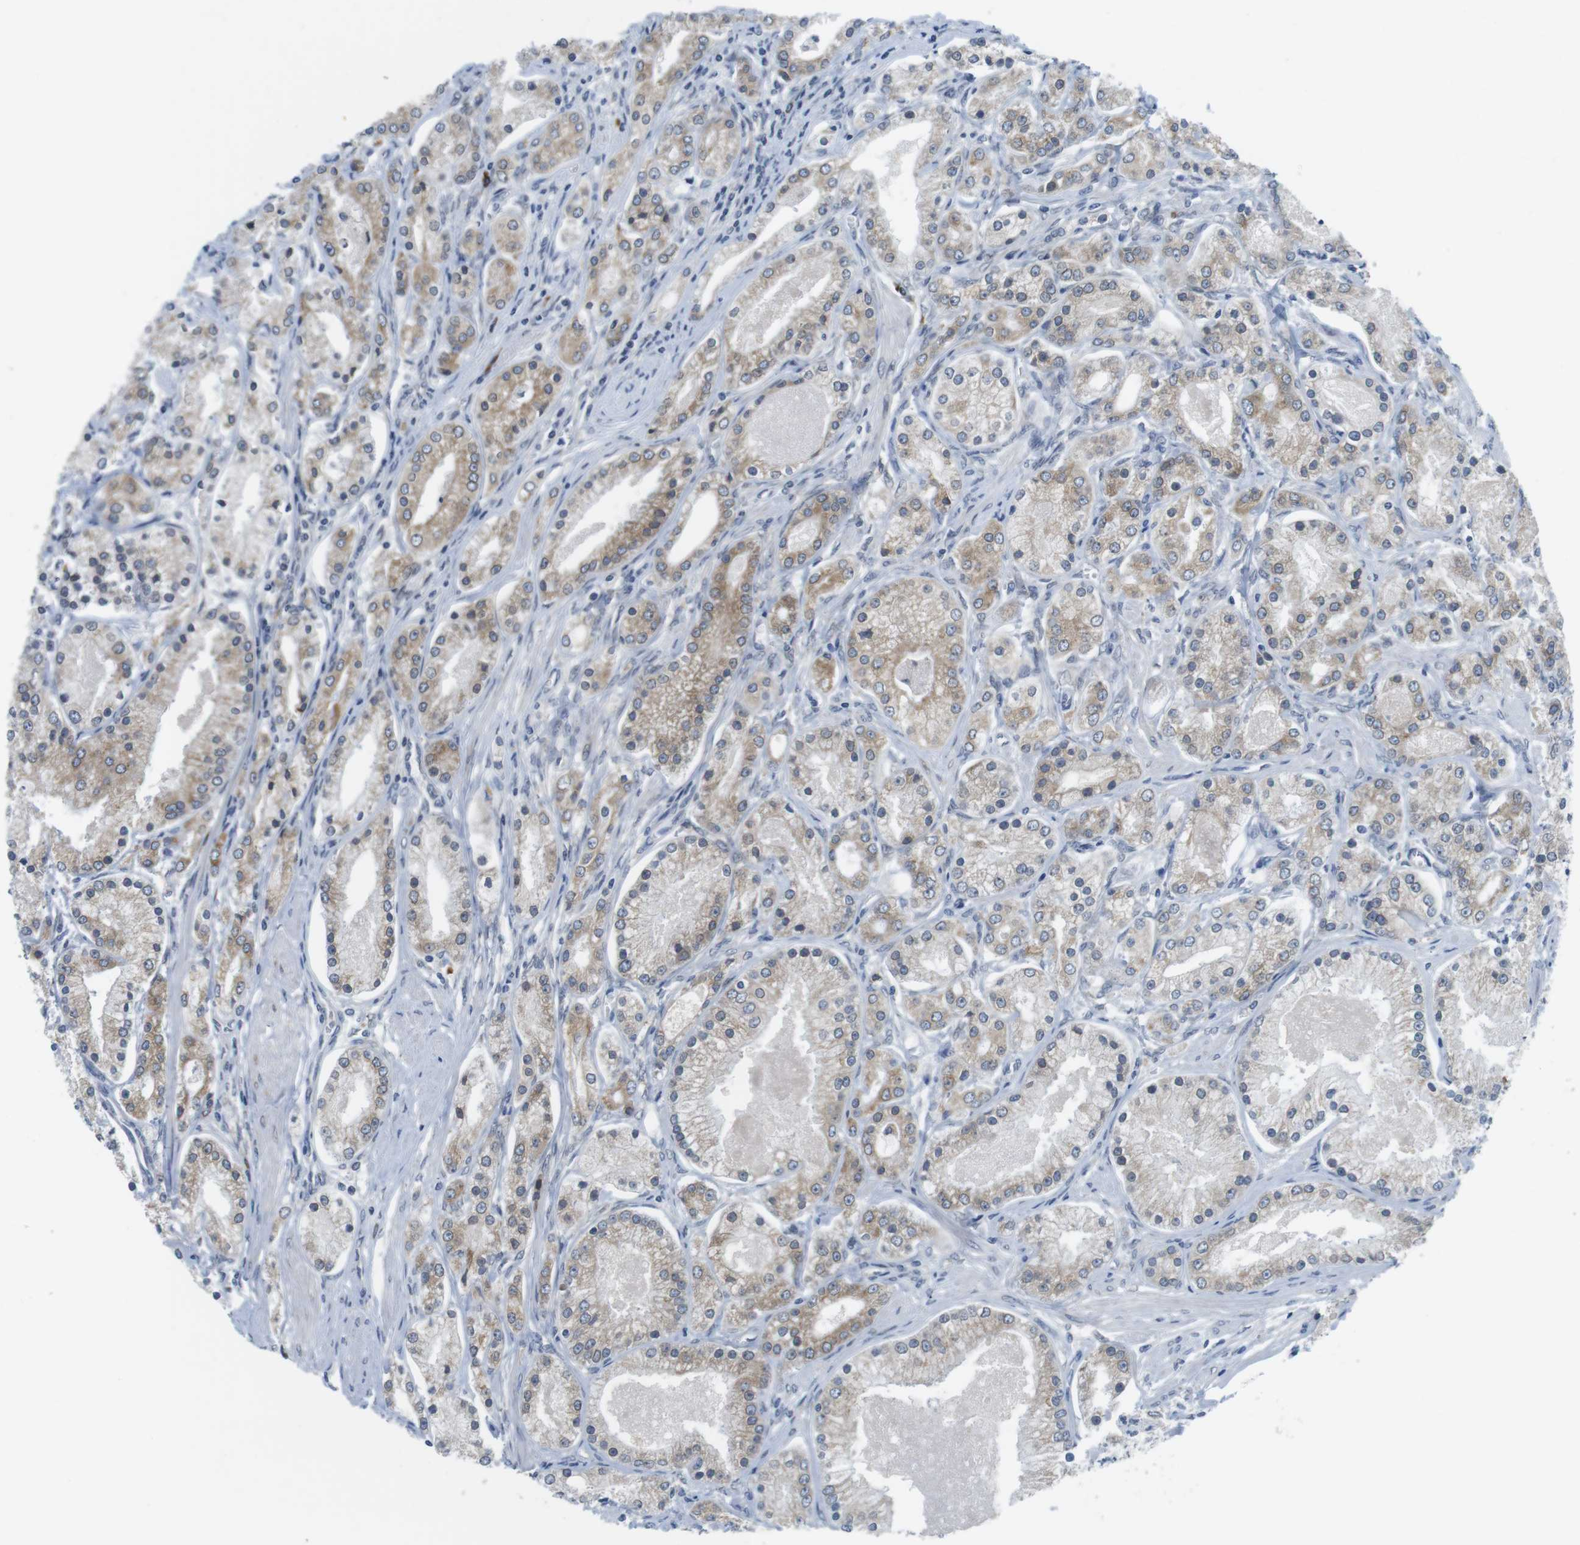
{"staining": {"intensity": "weak", "quantity": "25%-75%", "location": "cytoplasmic/membranous"}, "tissue": "prostate cancer", "cell_type": "Tumor cells", "image_type": "cancer", "snomed": [{"axis": "morphology", "description": "Adenocarcinoma, High grade"}, {"axis": "topography", "description": "Prostate"}], "caption": "Human prostate cancer (adenocarcinoma (high-grade)) stained with a brown dye exhibits weak cytoplasmic/membranous positive expression in approximately 25%-75% of tumor cells.", "gene": "ERGIC3", "patient": {"sex": "male", "age": 66}}